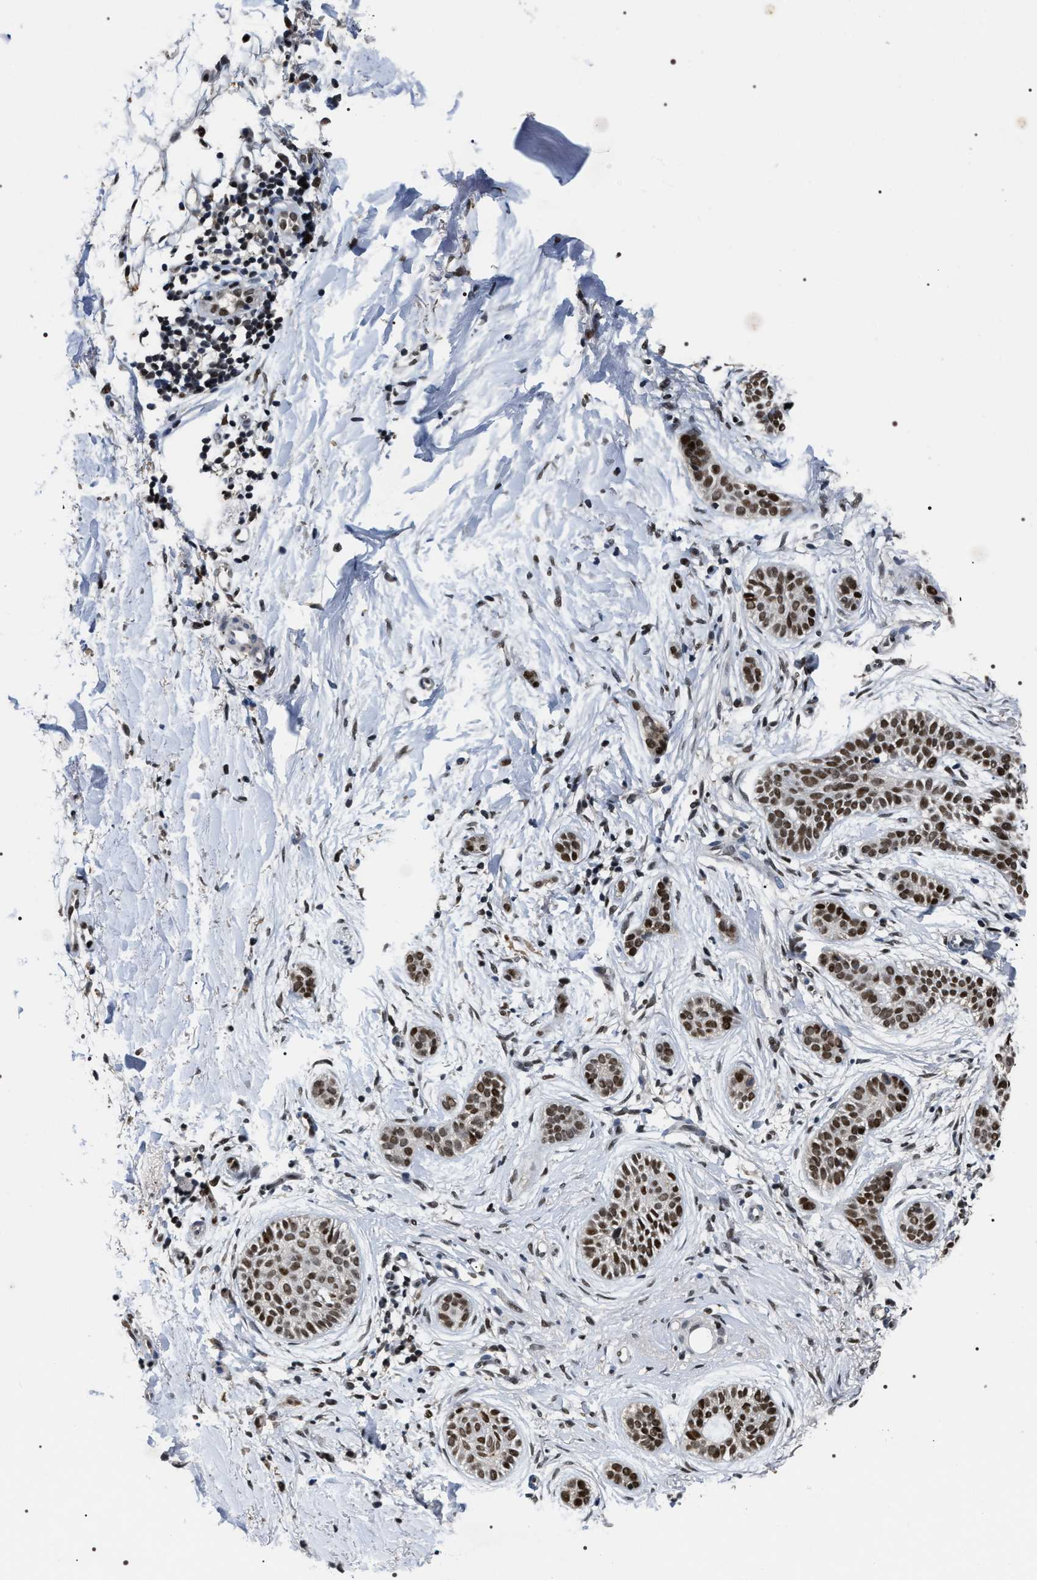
{"staining": {"intensity": "strong", "quantity": ">75%", "location": "nuclear"}, "tissue": "skin cancer", "cell_type": "Tumor cells", "image_type": "cancer", "snomed": [{"axis": "morphology", "description": "Normal tissue, NOS"}, {"axis": "morphology", "description": "Basal cell carcinoma"}, {"axis": "topography", "description": "Skin"}], "caption": "A high amount of strong nuclear expression is present in about >75% of tumor cells in basal cell carcinoma (skin) tissue. (DAB (3,3'-diaminobenzidine) IHC, brown staining for protein, blue staining for nuclei).", "gene": "C7orf25", "patient": {"sex": "male", "age": 63}}